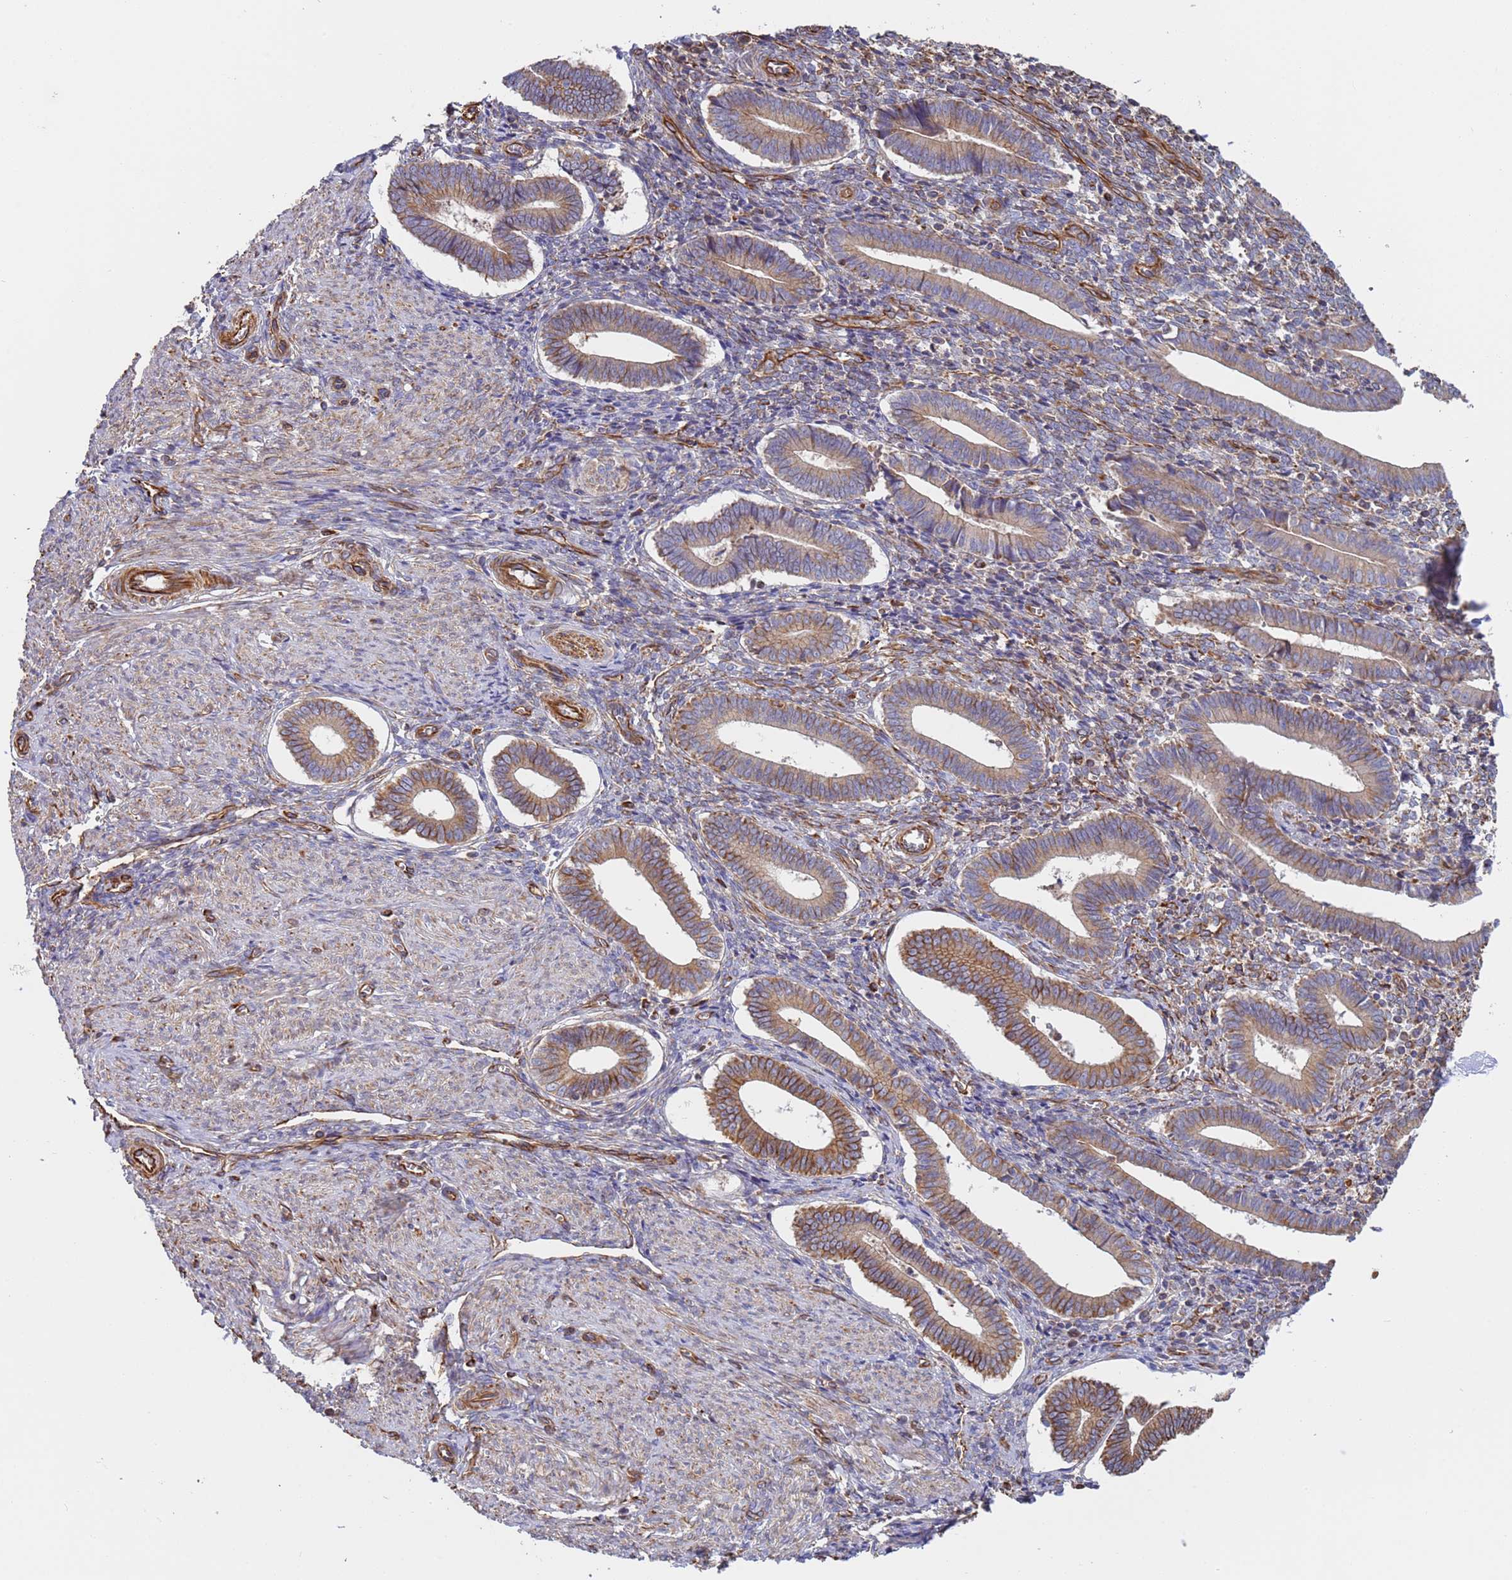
{"staining": {"intensity": "moderate", "quantity": "25%-75%", "location": "cytoplasmic/membranous"}, "tissue": "endometrium", "cell_type": "Cells in endometrial stroma", "image_type": "normal", "snomed": [{"axis": "morphology", "description": "Normal tissue, NOS"}, {"axis": "topography", "description": "Other"}, {"axis": "topography", "description": "Endometrium"}], "caption": "Immunohistochemical staining of normal human endometrium reveals moderate cytoplasmic/membranous protein positivity in approximately 25%-75% of cells in endometrial stroma. (DAB (3,3'-diaminobenzidine) = brown stain, brightfield microscopy at high magnification).", "gene": "NUDT12", "patient": {"sex": "female", "age": 44}}